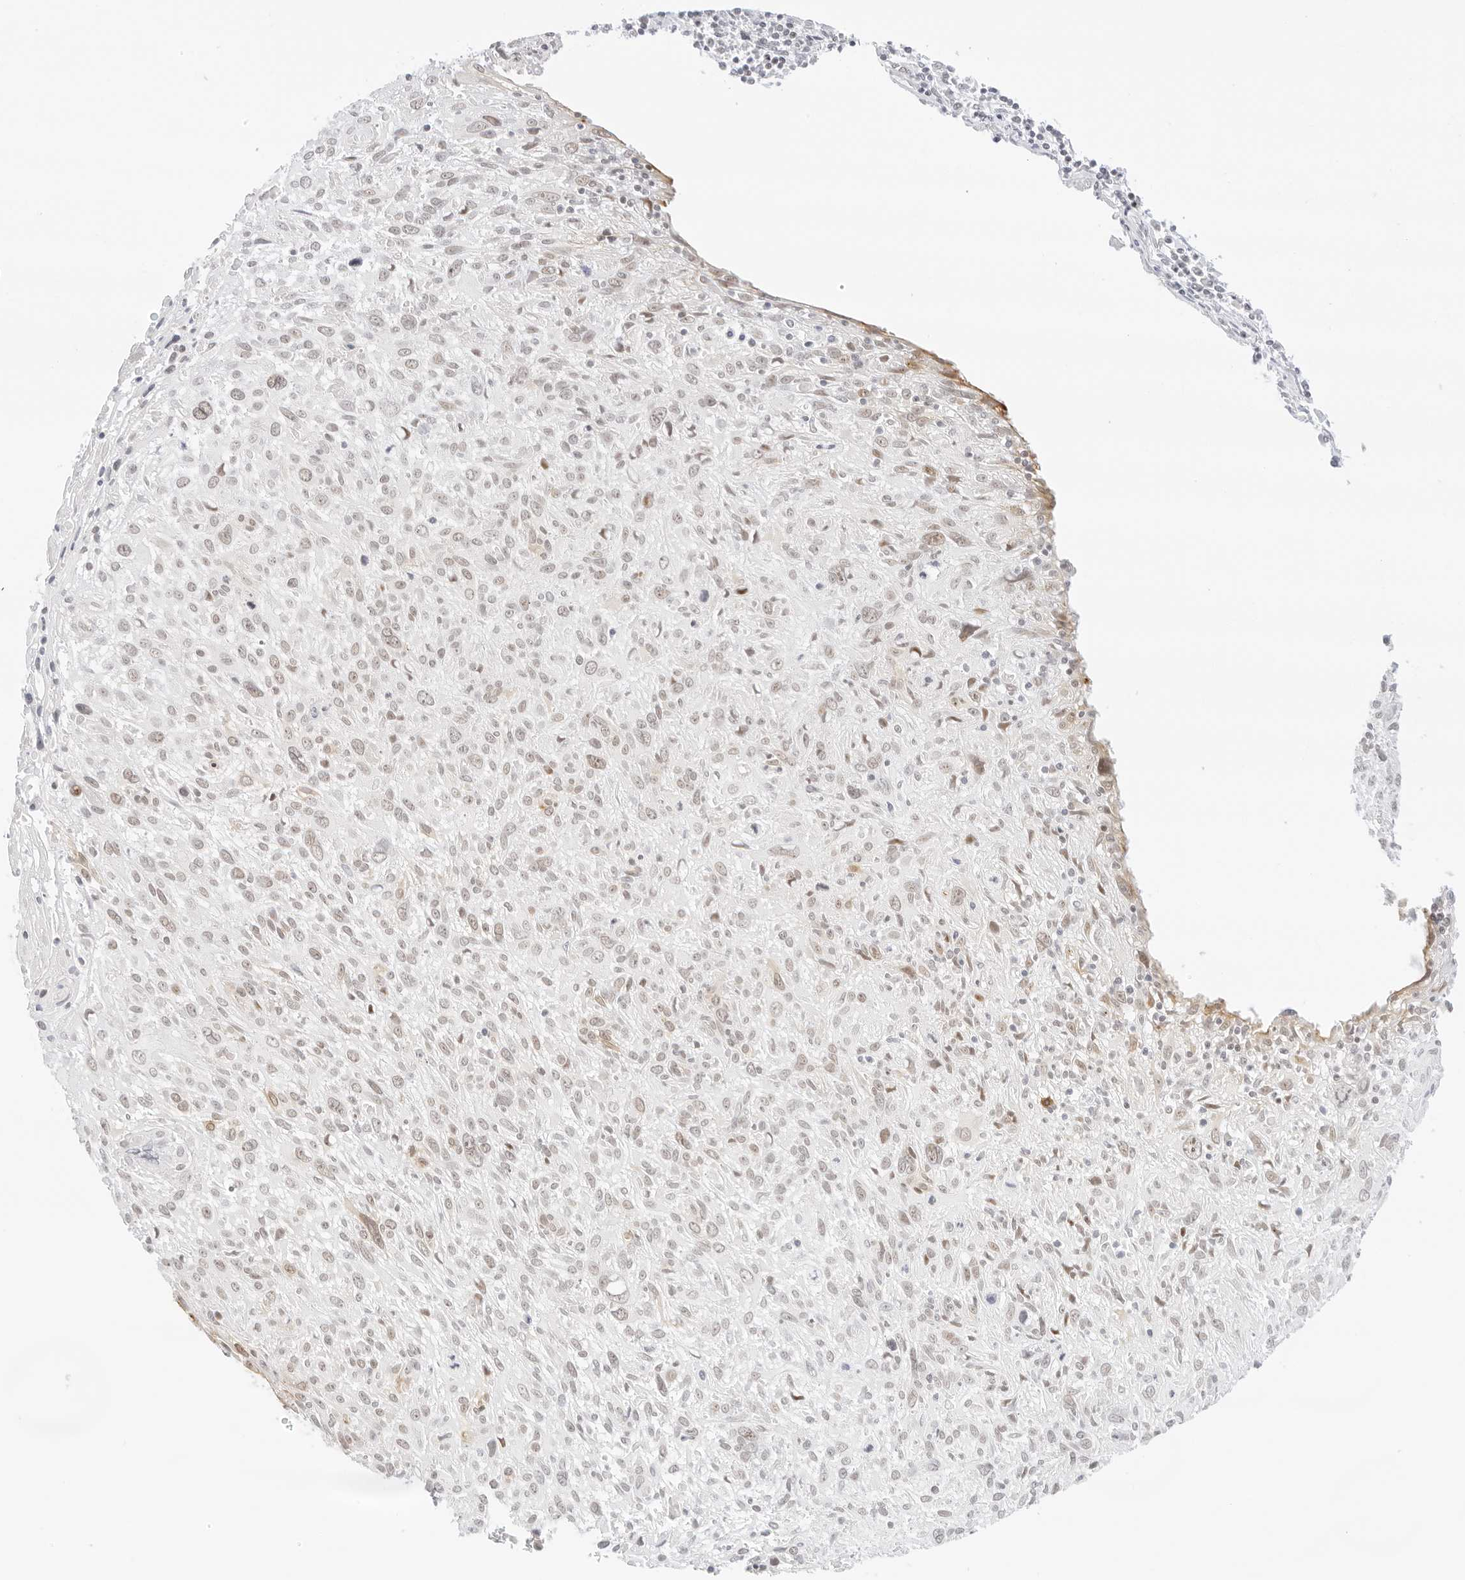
{"staining": {"intensity": "weak", "quantity": "<25%", "location": "nuclear"}, "tissue": "cervical cancer", "cell_type": "Tumor cells", "image_type": "cancer", "snomed": [{"axis": "morphology", "description": "Squamous cell carcinoma, NOS"}, {"axis": "topography", "description": "Cervix"}], "caption": "Protein analysis of cervical squamous cell carcinoma displays no significant staining in tumor cells.", "gene": "ITGA6", "patient": {"sex": "female", "age": 51}}